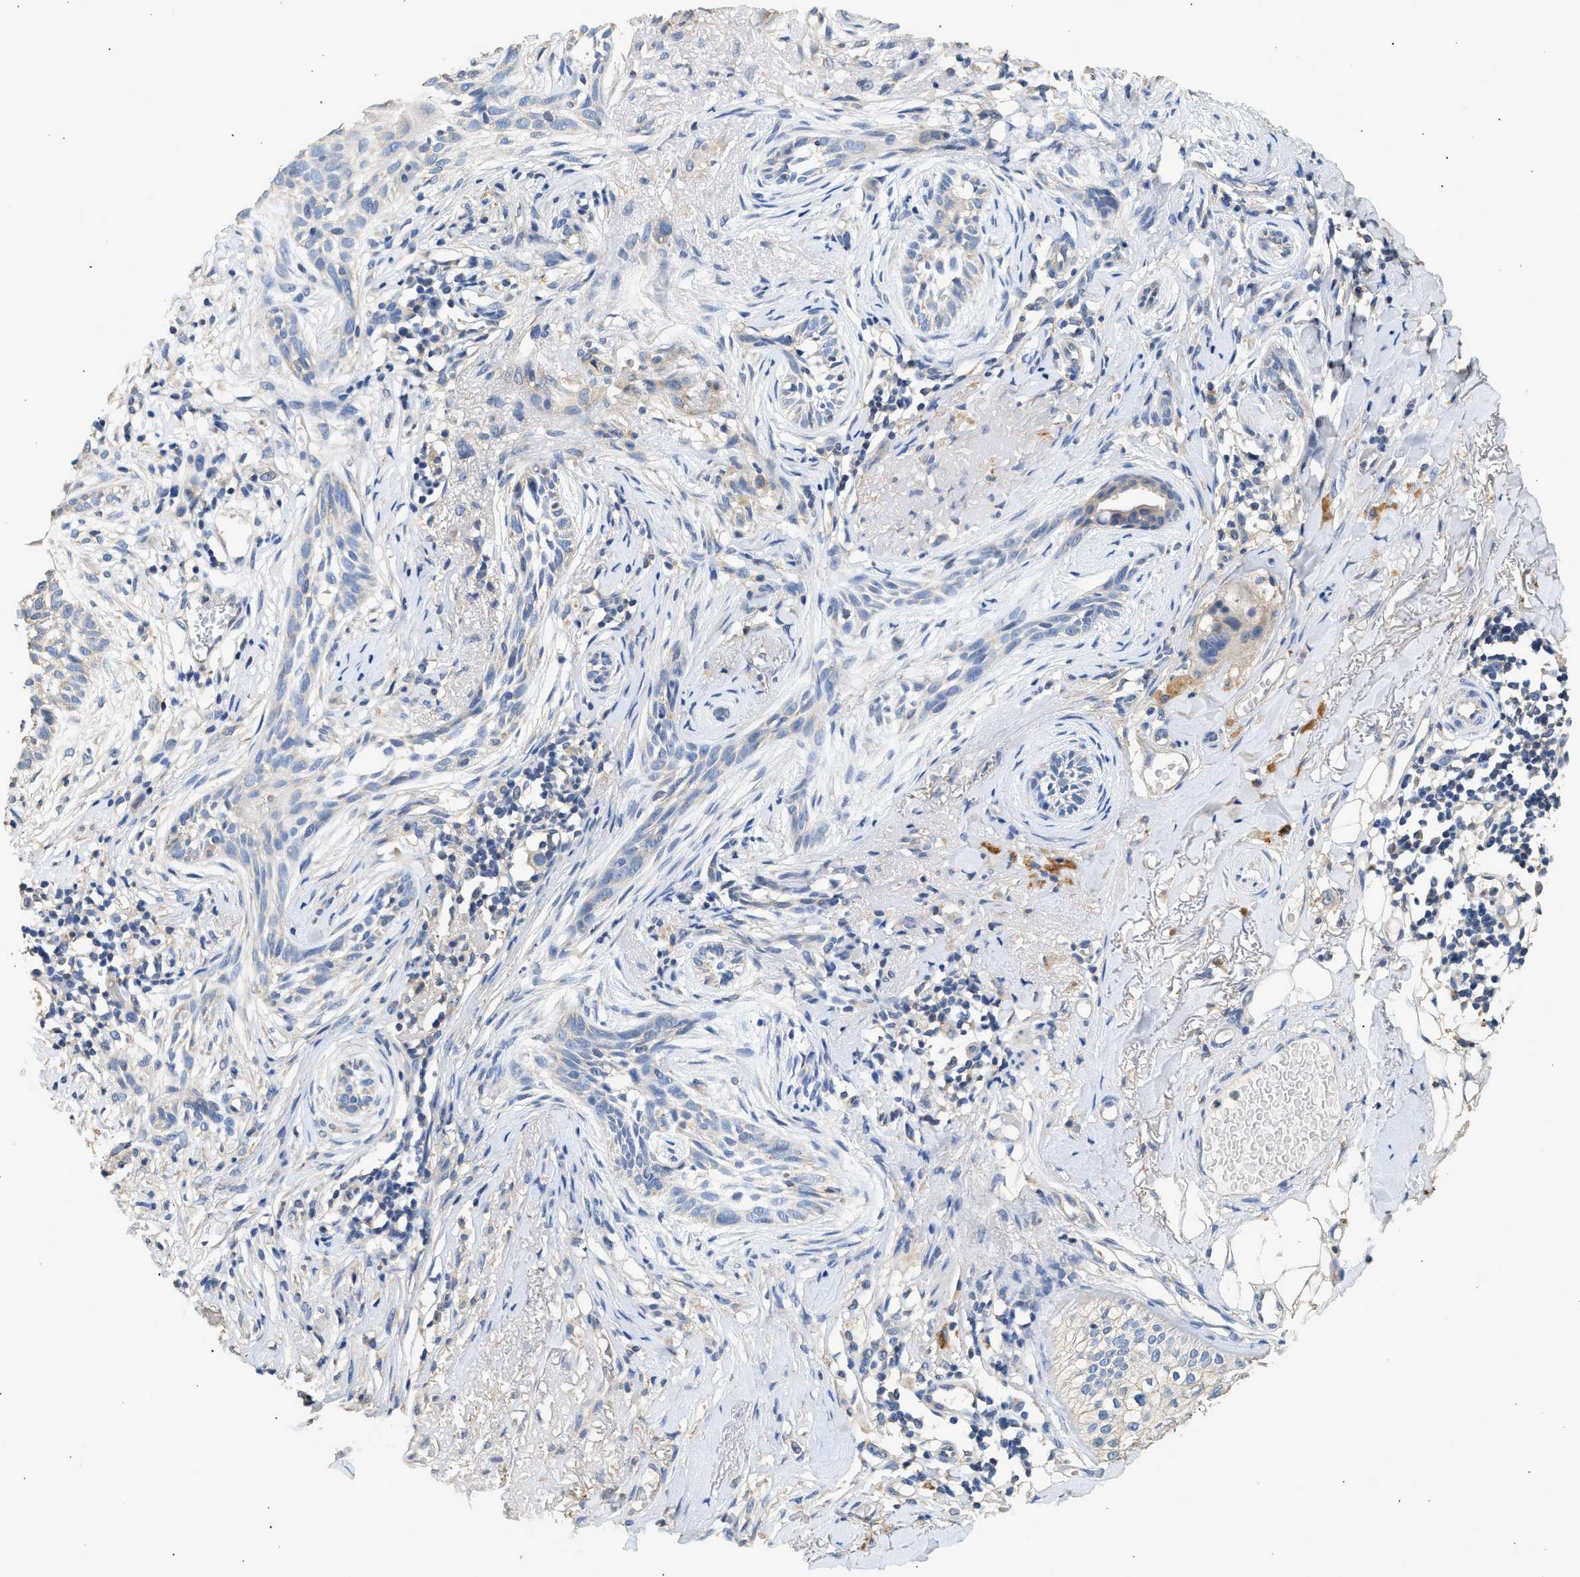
{"staining": {"intensity": "negative", "quantity": "none", "location": "none"}, "tissue": "skin cancer", "cell_type": "Tumor cells", "image_type": "cancer", "snomed": [{"axis": "morphology", "description": "Basal cell carcinoma"}, {"axis": "topography", "description": "Skin"}], "caption": "Protein analysis of basal cell carcinoma (skin) reveals no significant expression in tumor cells.", "gene": "WDR31", "patient": {"sex": "female", "age": 88}}